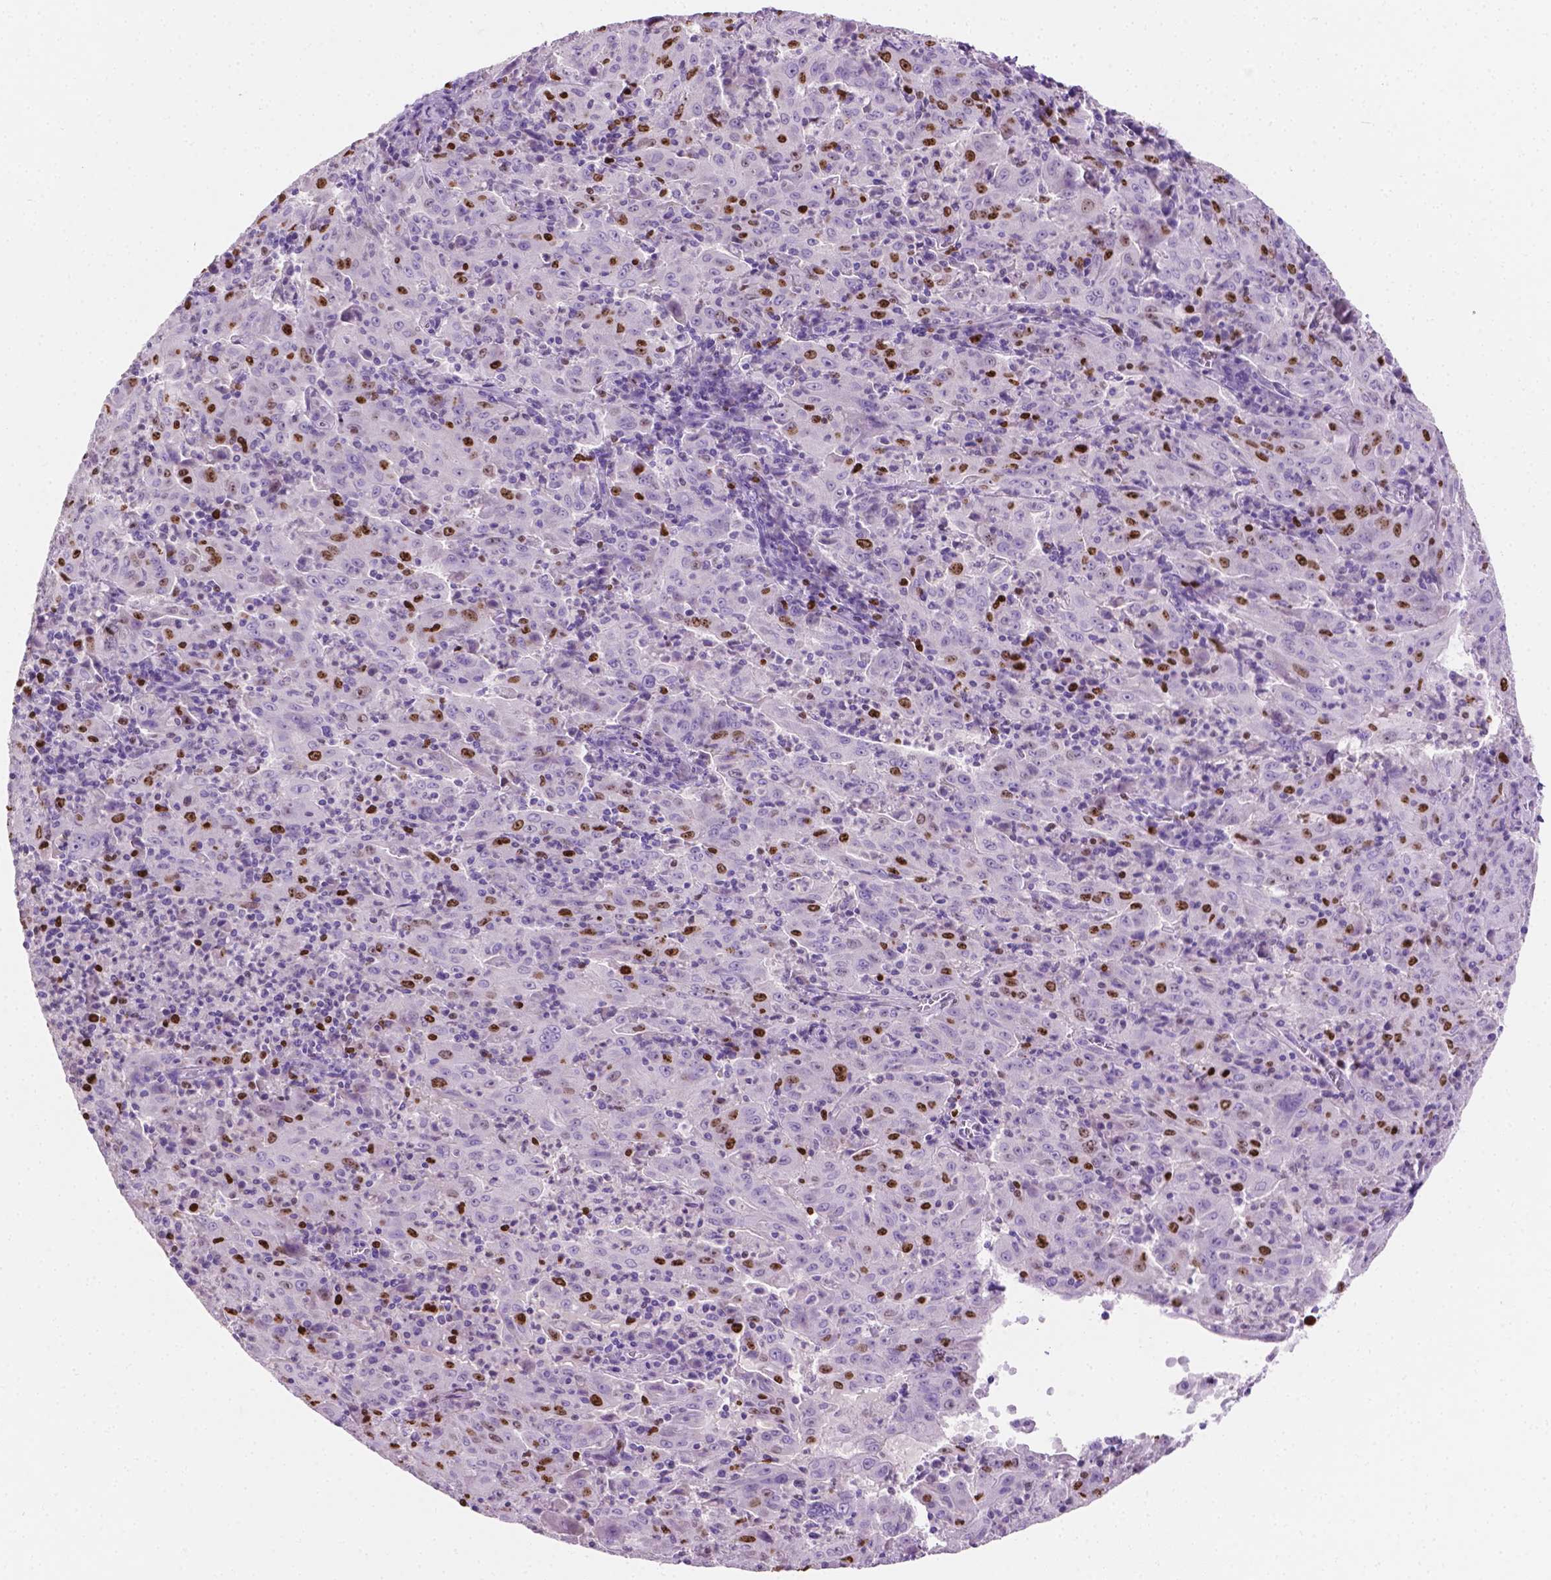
{"staining": {"intensity": "strong", "quantity": "25%-75%", "location": "nuclear"}, "tissue": "pancreatic cancer", "cell_type": "Tumor cells", "image_type": "cancer", "snomed": [{"axis": "morphology", "description": "Adenocarcinoma, NOS"}, {"axis": "topography", "description": "Pancreas"}], "caption": "Immunohistochemical staining of human pancreatic cancer (adenocarcinoma) exhibits high levels of strong nuclear protein positivity in approximately 25%-75% of tumor cells.", "gene": "SIAH2", "patient": {"sex": "male", "age": 63}}